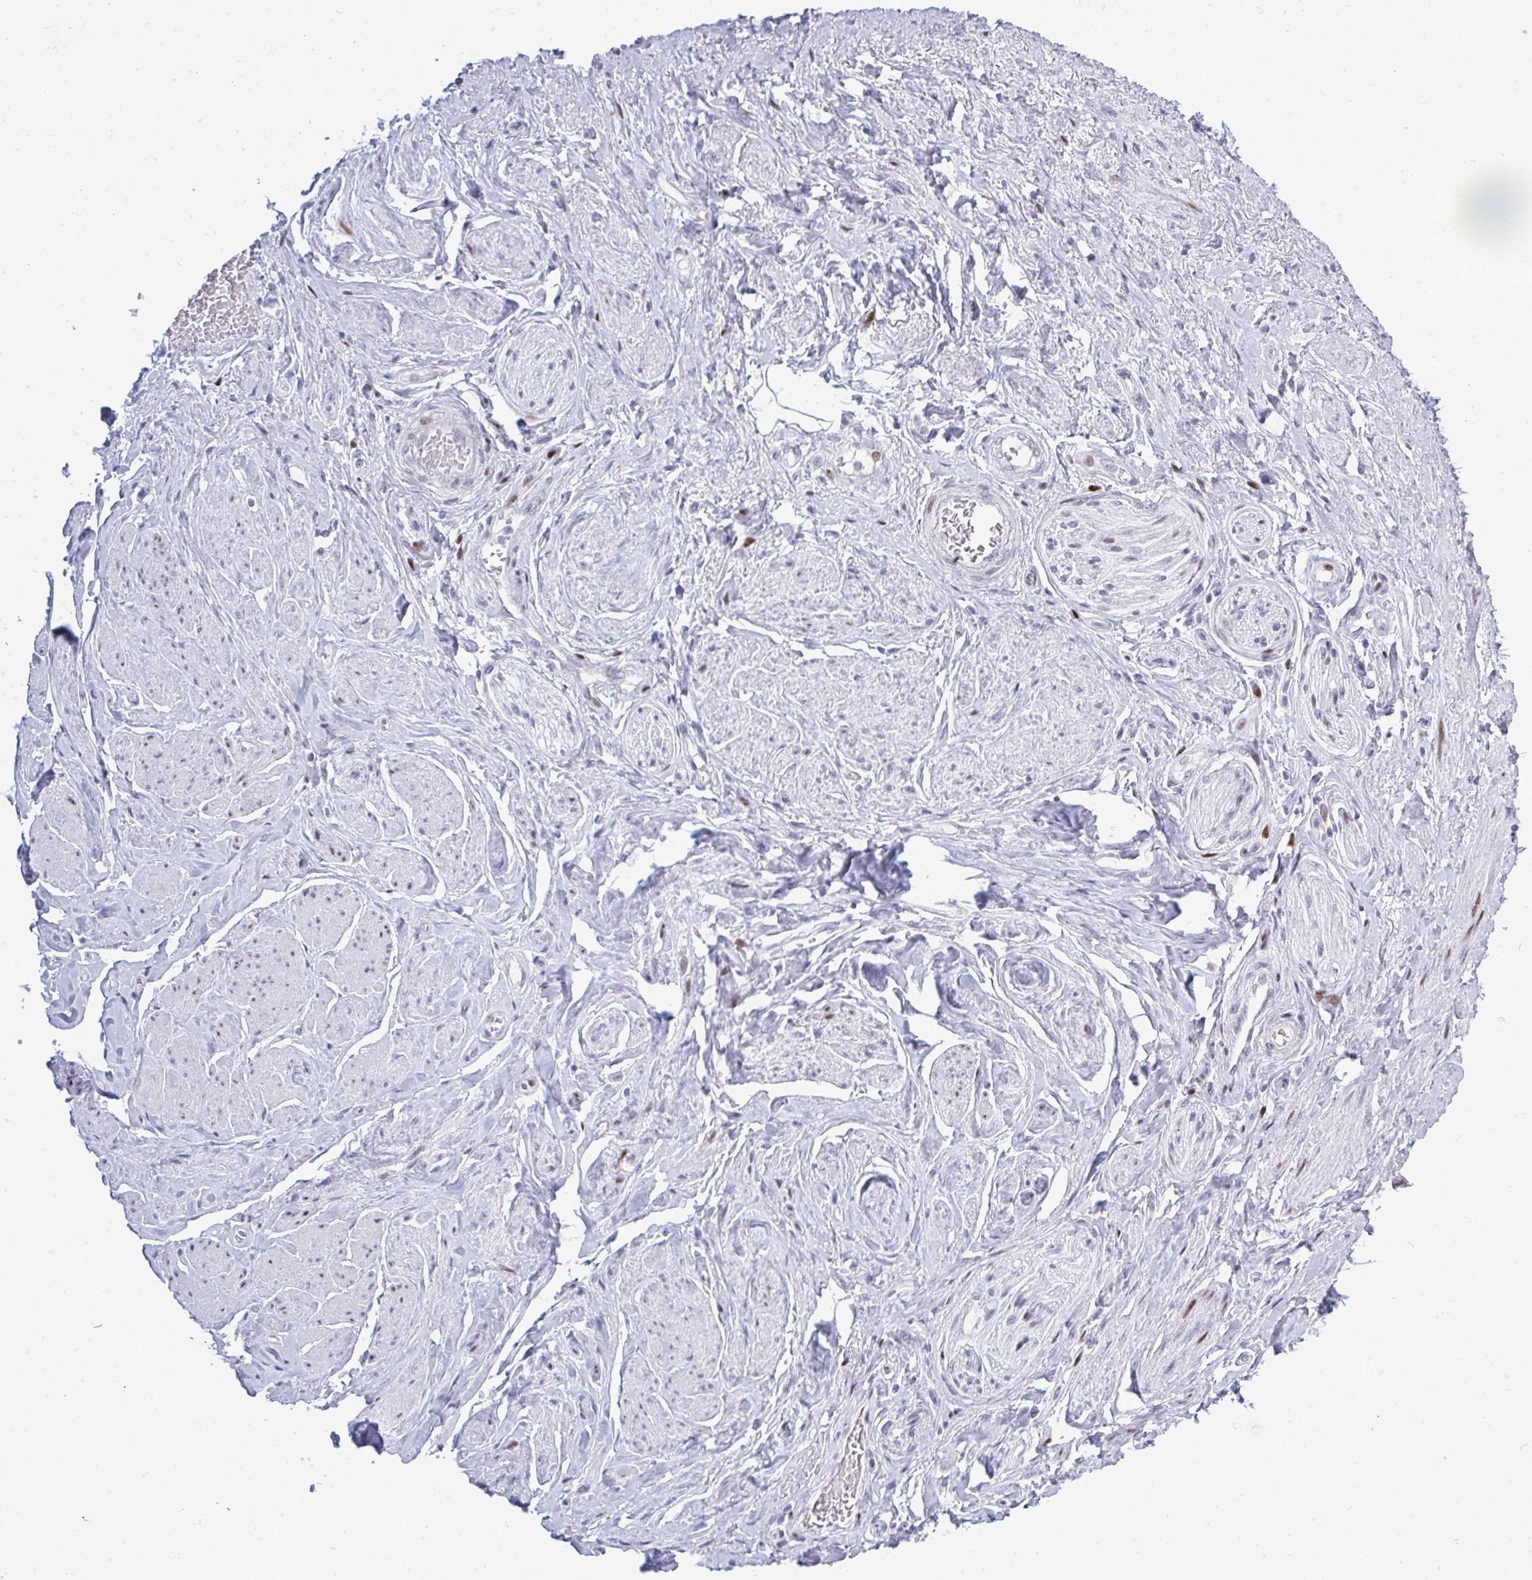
{"staining": {"intensity": "negative", "quantity": "none", "location": "none"}, "tissue": "adipose tissue", "cell_type": "Adipocytes", "image_type": "normal", "snomed": [{"axis": "morphology", "description": "Normal tissue, NOS"}, {"axis": "topography", "description": "Vagina"}, {"axis": "topography", "description": "Peripheral nerve tissue"}], "caption": "Adipocytes are negative for protein expression in normal human adipose tissue. The staining is performed using DAB brown chromogen with nuclei counter-stained in using hematoxylin.", "gene": "TAB1", "patient": {"sex": "female", "age": 71}}